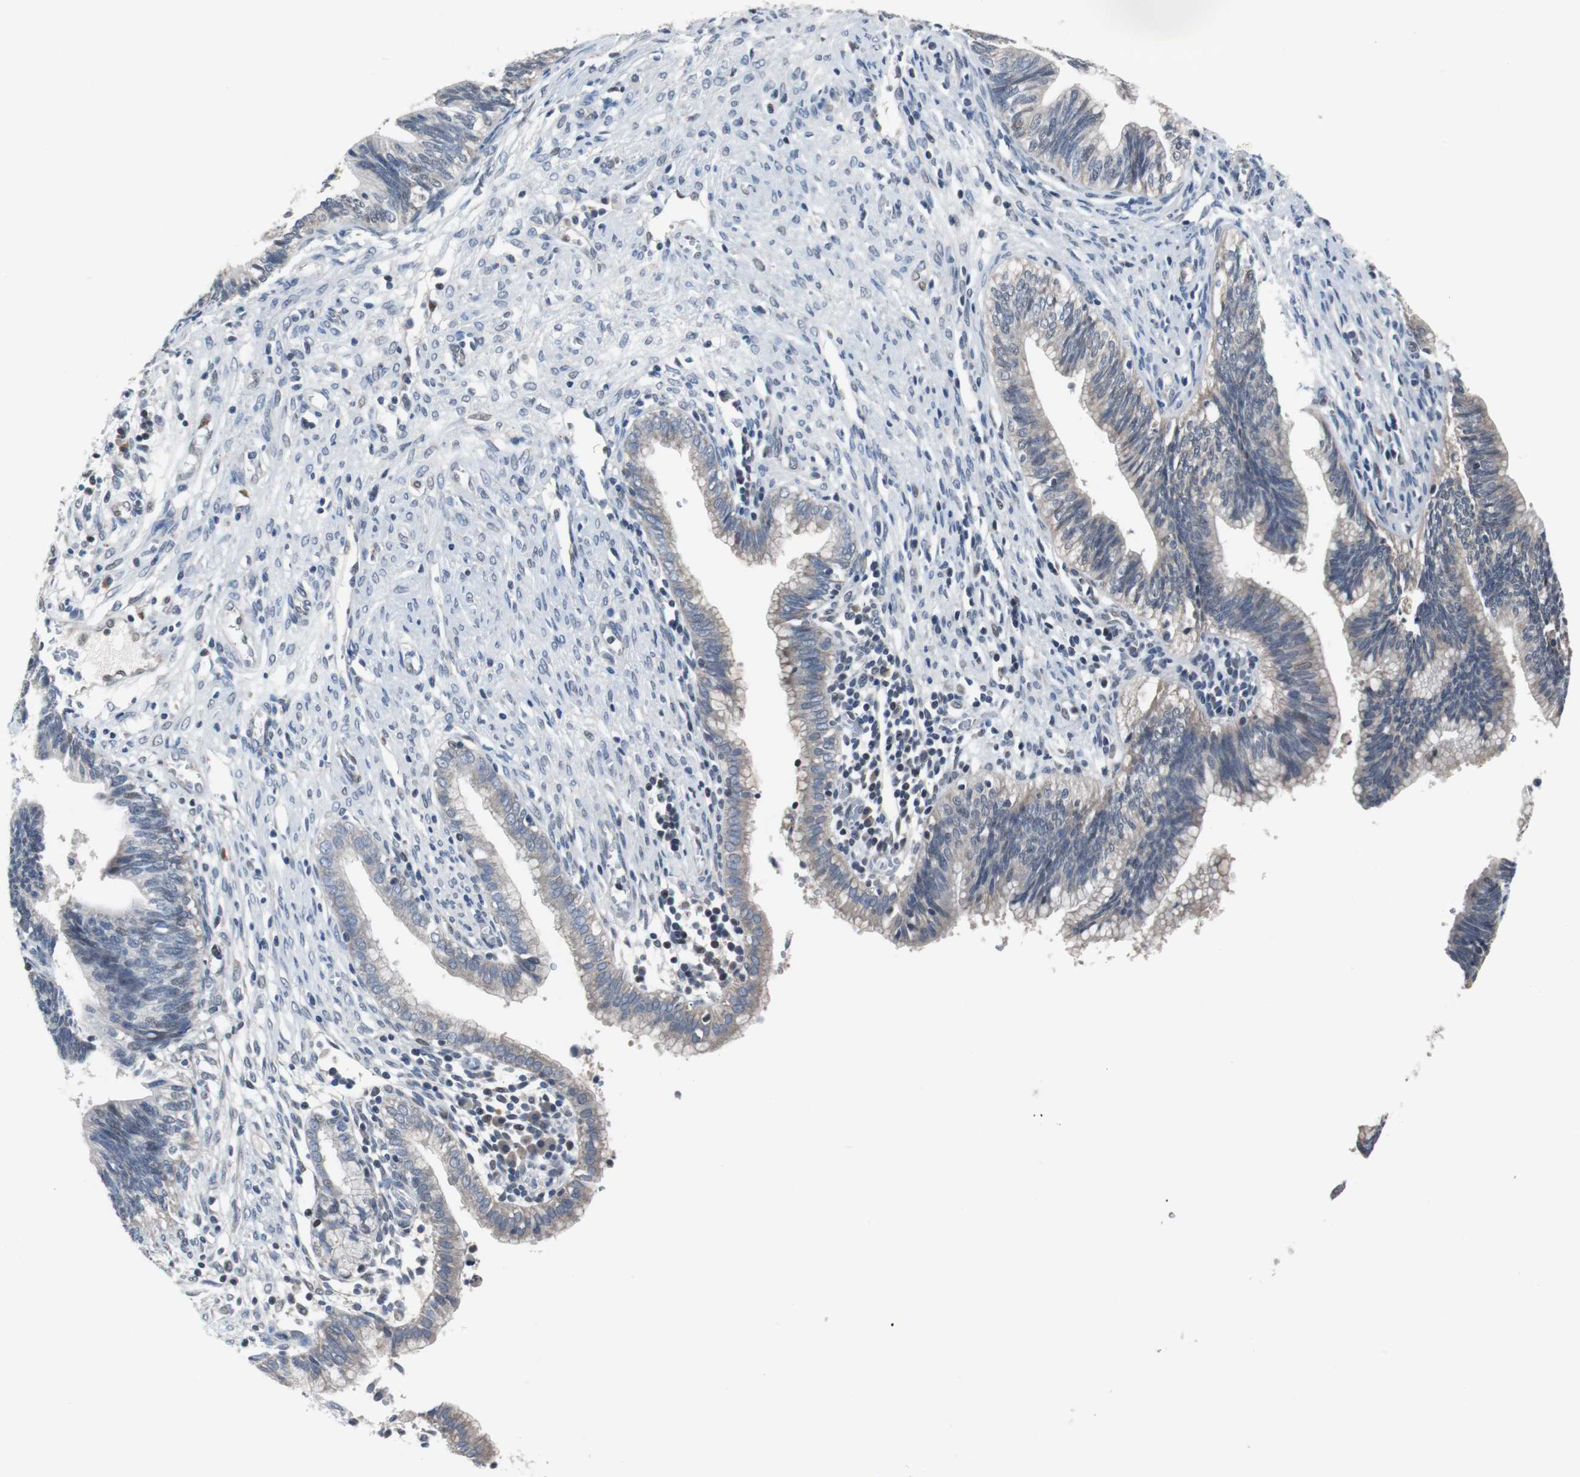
{"staining": {"intensity": "weak", "quantity": "<25%", "location": "cytoplasmic/membranous"}, "tissue": "cervical cancer", "cell_type": "Tumor cells", "image_type": "cancer", "snomed": [{"axis": "morphology", "description": "Adenocarcinoma, NOS"}, {"axis": "topography", "description": "Cervix"}], "caption": "Protein analysis of cervical adenocarcinoma exhibits no significant staining in tumor cells.", "gene": "TP63", "patient": {"sex": "female", "age": 44}}